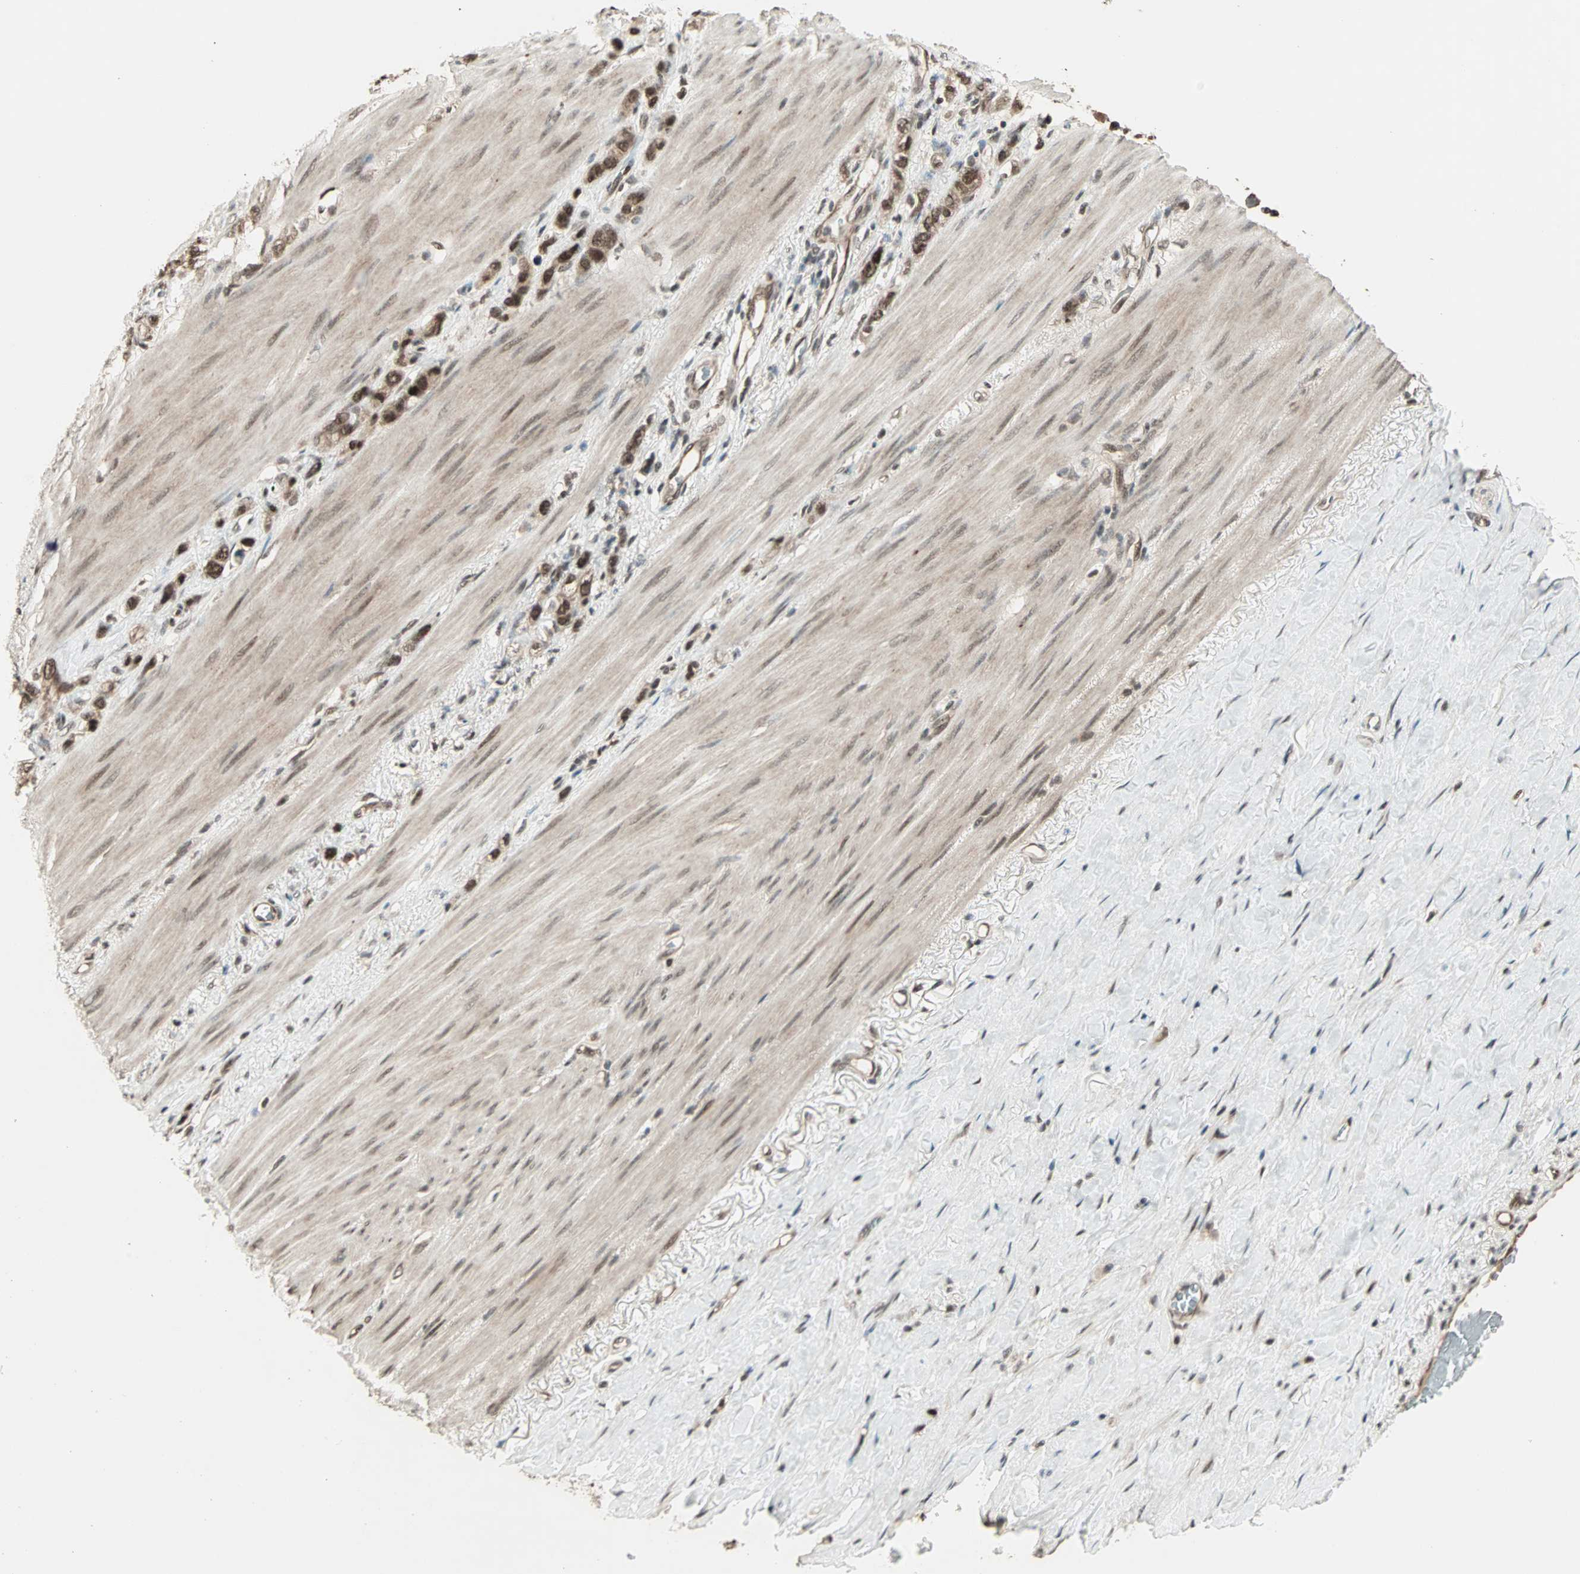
{"staining": {"intensity": "strong", "quantity": ">75%", "location": "nuclear"}, "tissue": "stomach cancer", "cell_type": "Tumor cells", "image_type": "cancer", "snomed": [{"axis": "morphology", "description": "Normal tissue, NOS"}, {"axis": "morphology", "description": "Adenocarcinoma, NOS"}, {"axis": "morphology", "description": "Adenocarcinoma, High grade"}, {"axis": "topography", "description": "Stomach, upper"}, {"axis": "topography", "description": "Stomach"}], "caption": "A high amount of strong nuclear staining is seen in about >75% of tumor cells in stomach cancer (adenocarcinoma) tissue.", "gene": "ZNF701", "patient": {"sex": "female", "age": 65}}